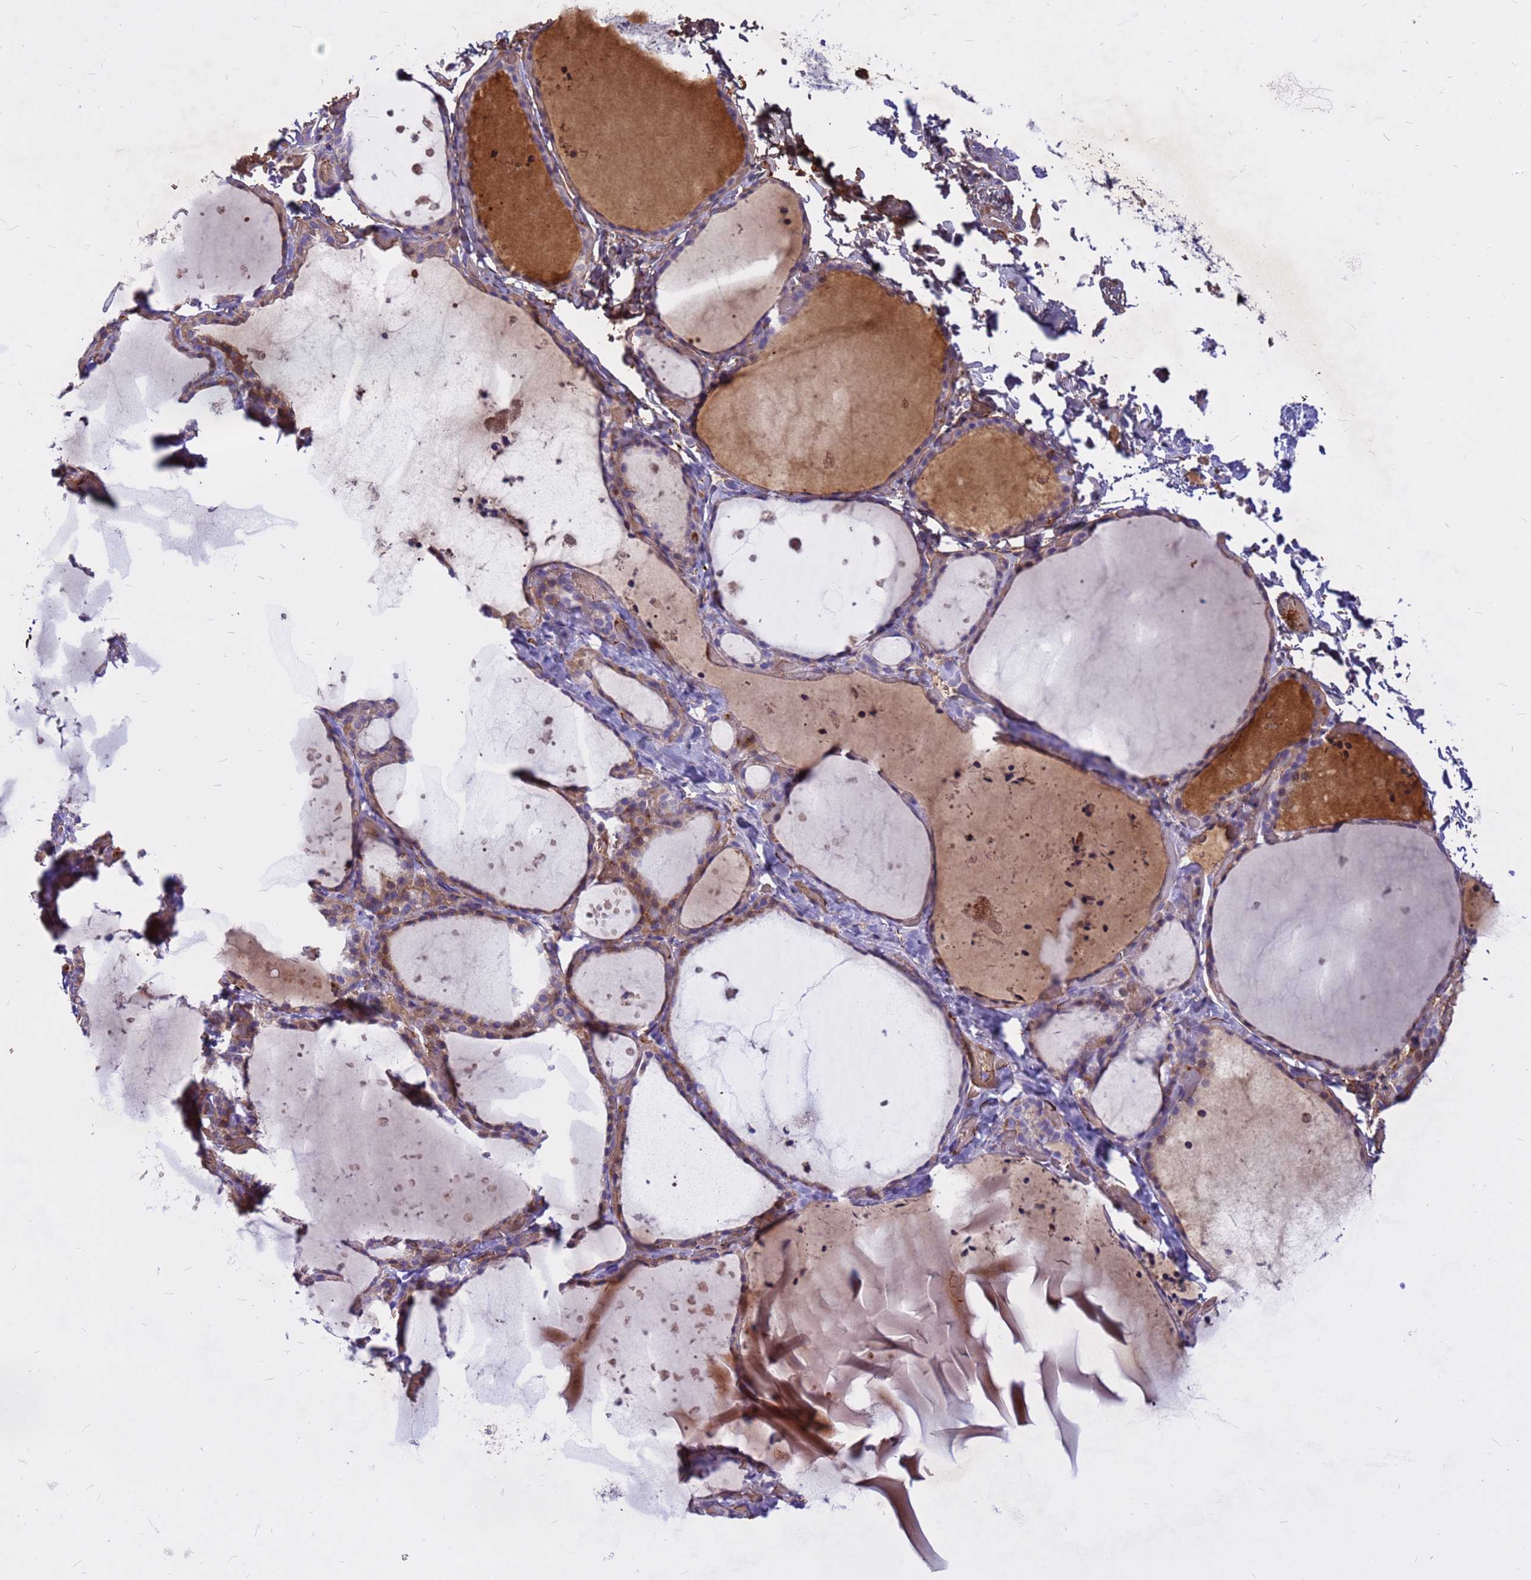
{"staining": {"intensity": "moderate", "quantity": ">75%", "location": "cytoplasmic/membranous"}, "tissue": "thyroid gland", "cell_type": "Glandular cells", "image_type": "normal", "snomed": [{"axis": "morphology", "description": "Normal tissue, NOS"}, {"axis": "topography", "description": "Thyroid gland"}], "caption": "Thyroid gland stained with a protein marker reveals moderate staining in glandular cells.", "gene": "ZNF669", "patient": {"sex": "female", "age": 44}}